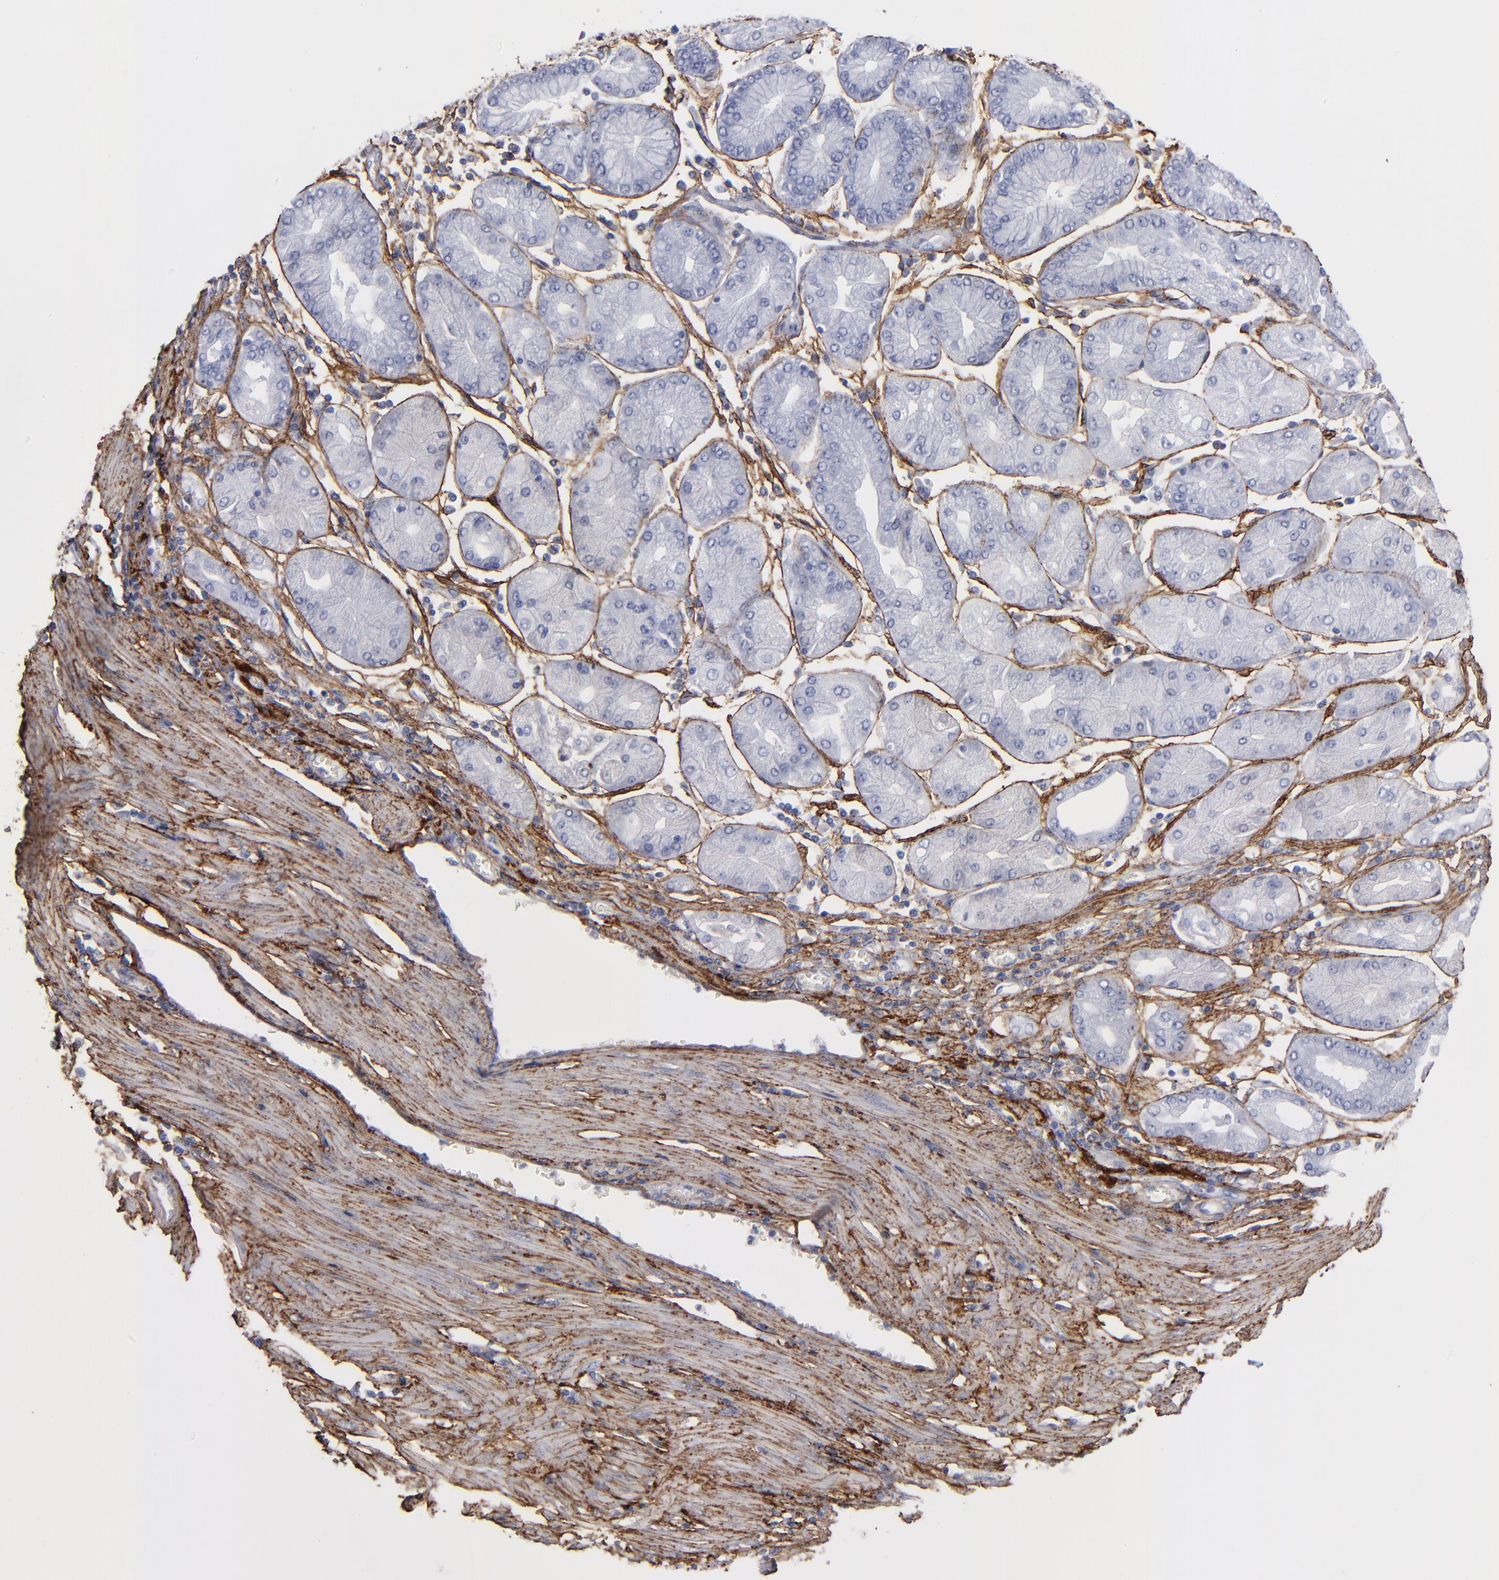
{"staining": {"intensity": "negative", "quantity": "none", "location": "none"}, "tissue": "stomach cancer", "cell_type": "Tumor cells", "image_type": "cancer", "snomed": [{"axis": "morphology", "description": "Normal tissue, NOS"}, {"axis": "morphology", "description": "Adenocarcinoma, NOS"}, {"axis": "topography", "description": "Stomach, upper"}, {"axis": "topography", "description": "Stomach"}], "caption": "Tumor cells are negative for brown protein staining in stomach cancer (adenocarcinoma).", "gene": "EMILIN1", "patient": {"sex": "male", "age": 59}}